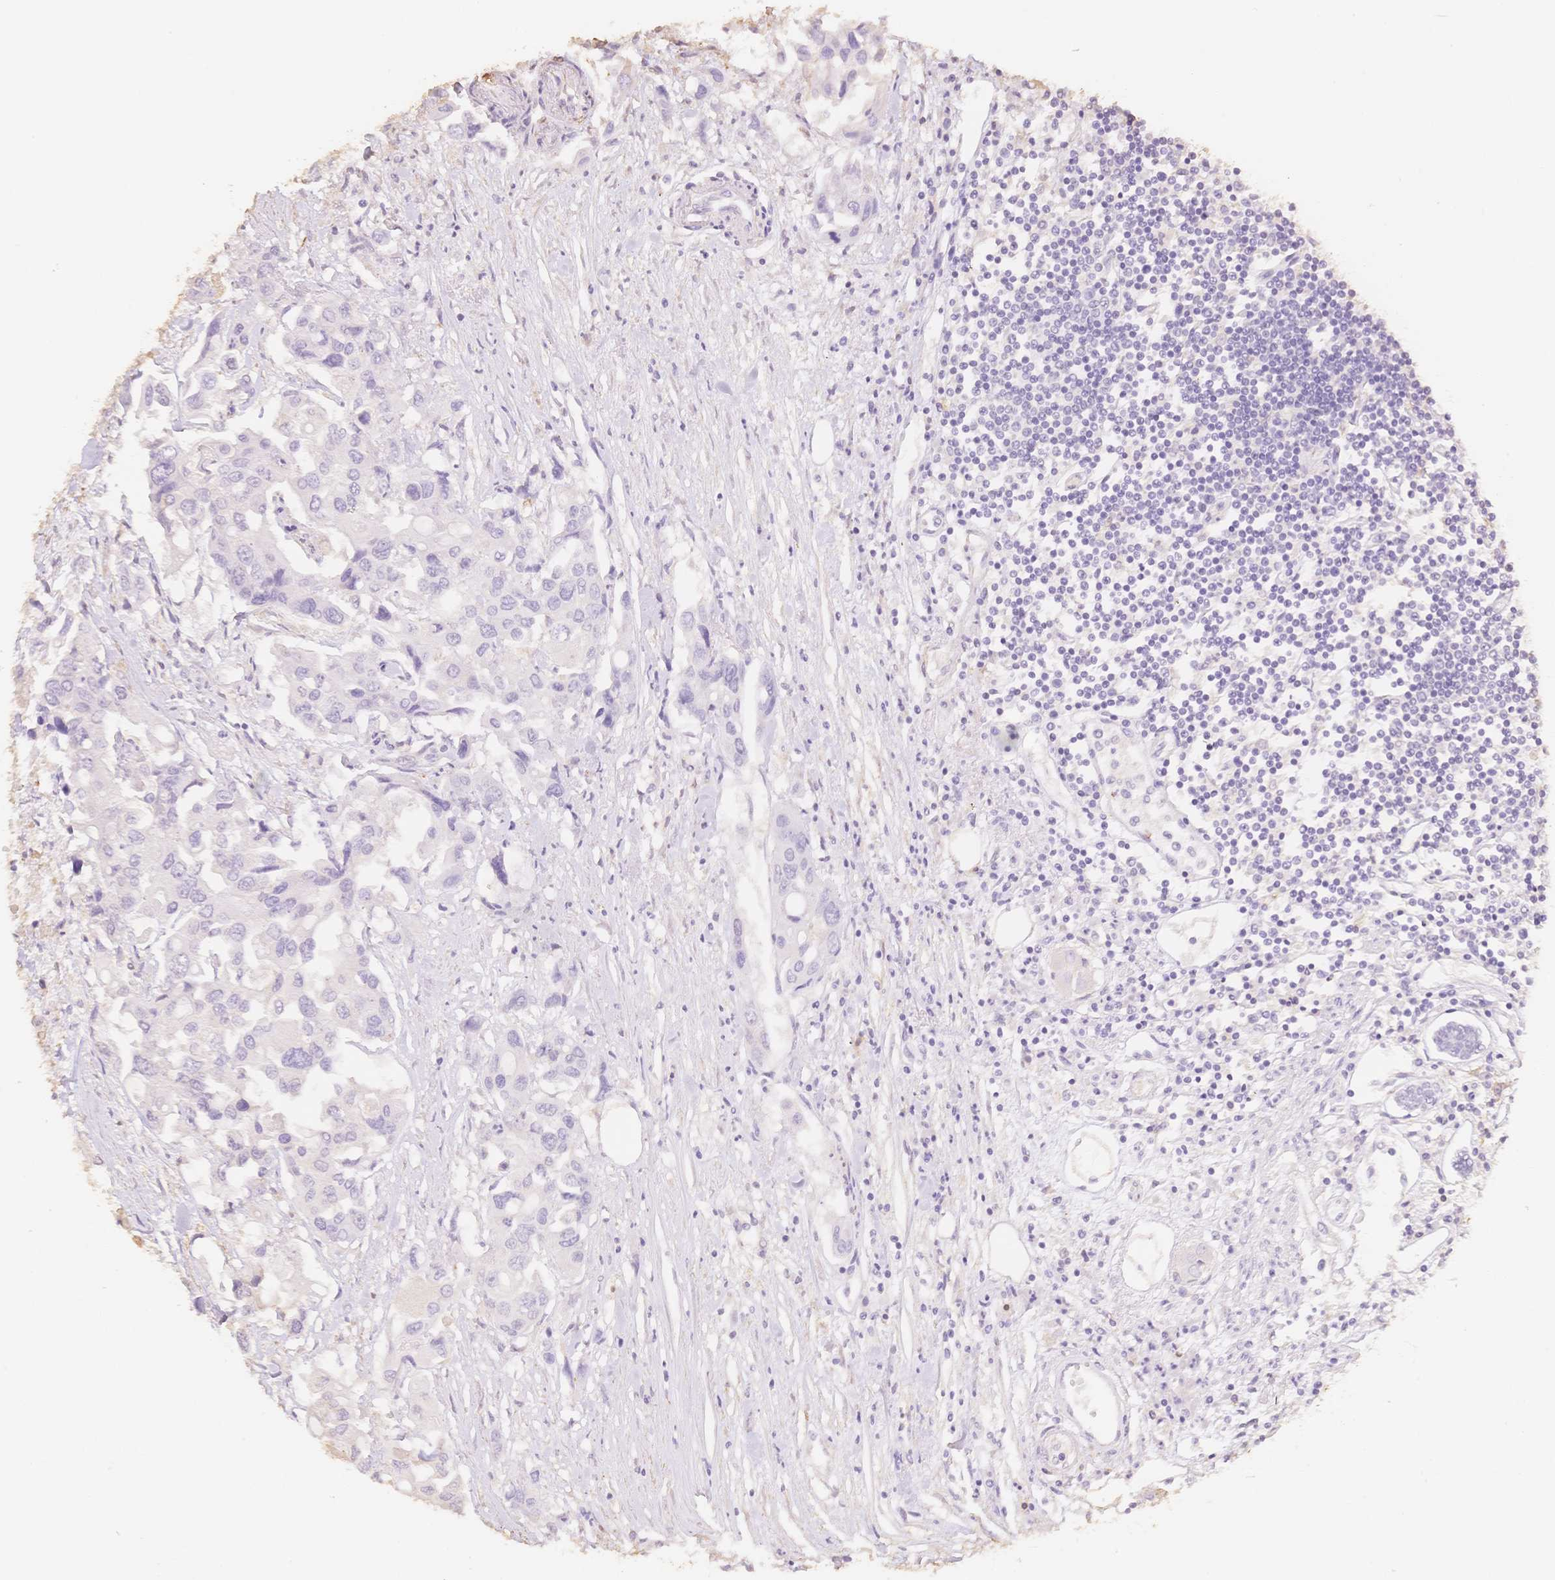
{"staining": {"intensity": "negative", "quantity": "none", "location": "none"}, "tissue": "colorectal cancer", "cell_type": "Tumor cells", "image_type": "cancer", "snomed": [{"axis": "morphology", "description": "Adenocarcinoma, NOS"}, {"axis": "topography", "description": "Colon"}], "caption": "Protein analysis of colorectal cancer demonstrates no significant staining in tumor cells.", "gene": "MBOAT7", "patient": {"sex": "male", "age": 77}}